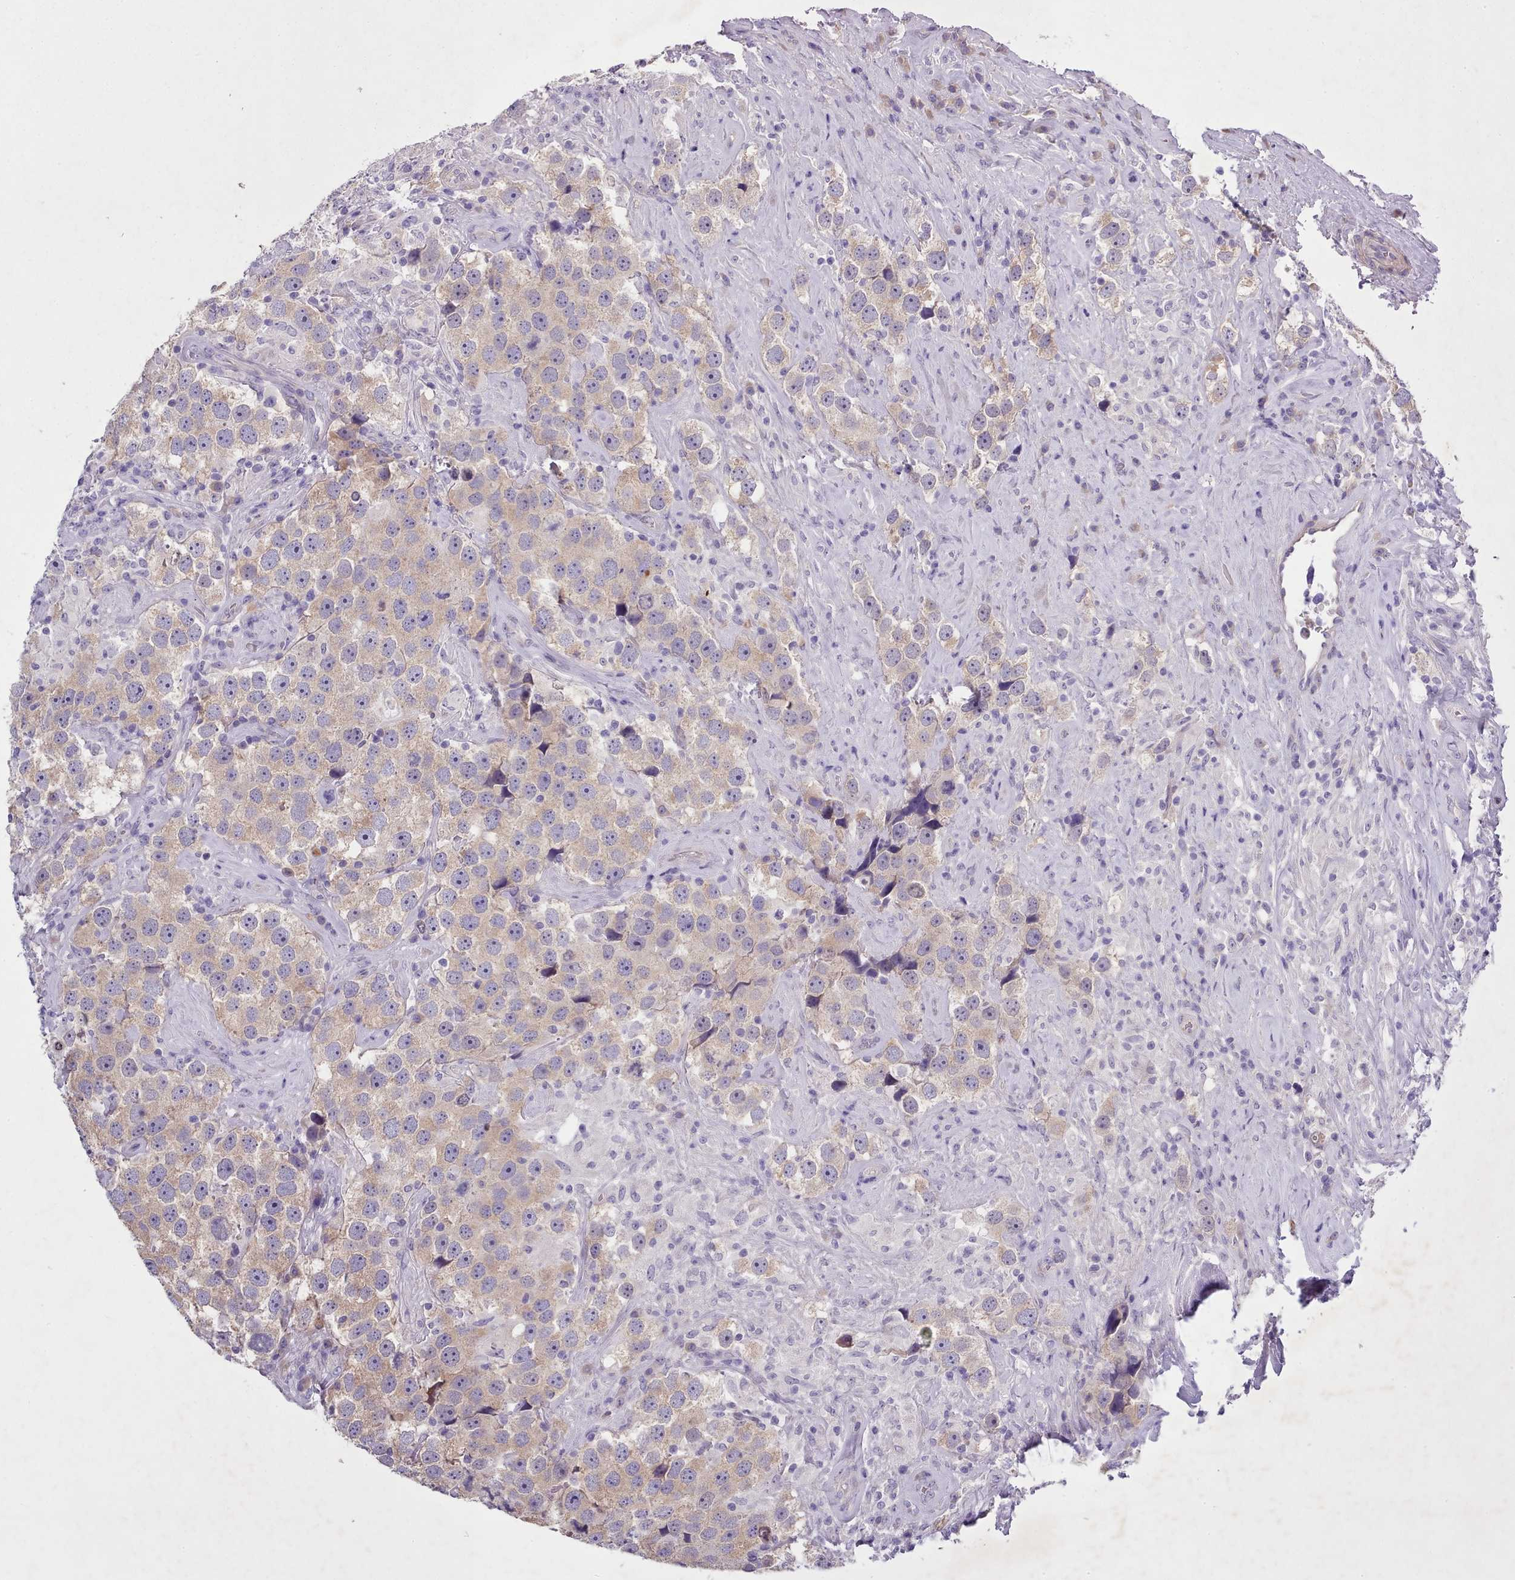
{"staining": {"intensity": "weak", "quantity": "25%-75%", "location": "cytoplasmic/membranous"}, "tissue": "testis cancer", "cell_type": "Tumor cells", "image_type": "cancer", "snomed": [{"axis": "morphology", "description": "Seminoma, NOS"}, {"axis": "topography", "description": "Testis"}], "caption": "Brown immunohistochemical staining in testis seminoma exhibits weak cytoplasmic/membranous expression in about 25%-75% of tumor cells.", "gene": "SETX", "patient": {"sex": "male", "age": 49}}